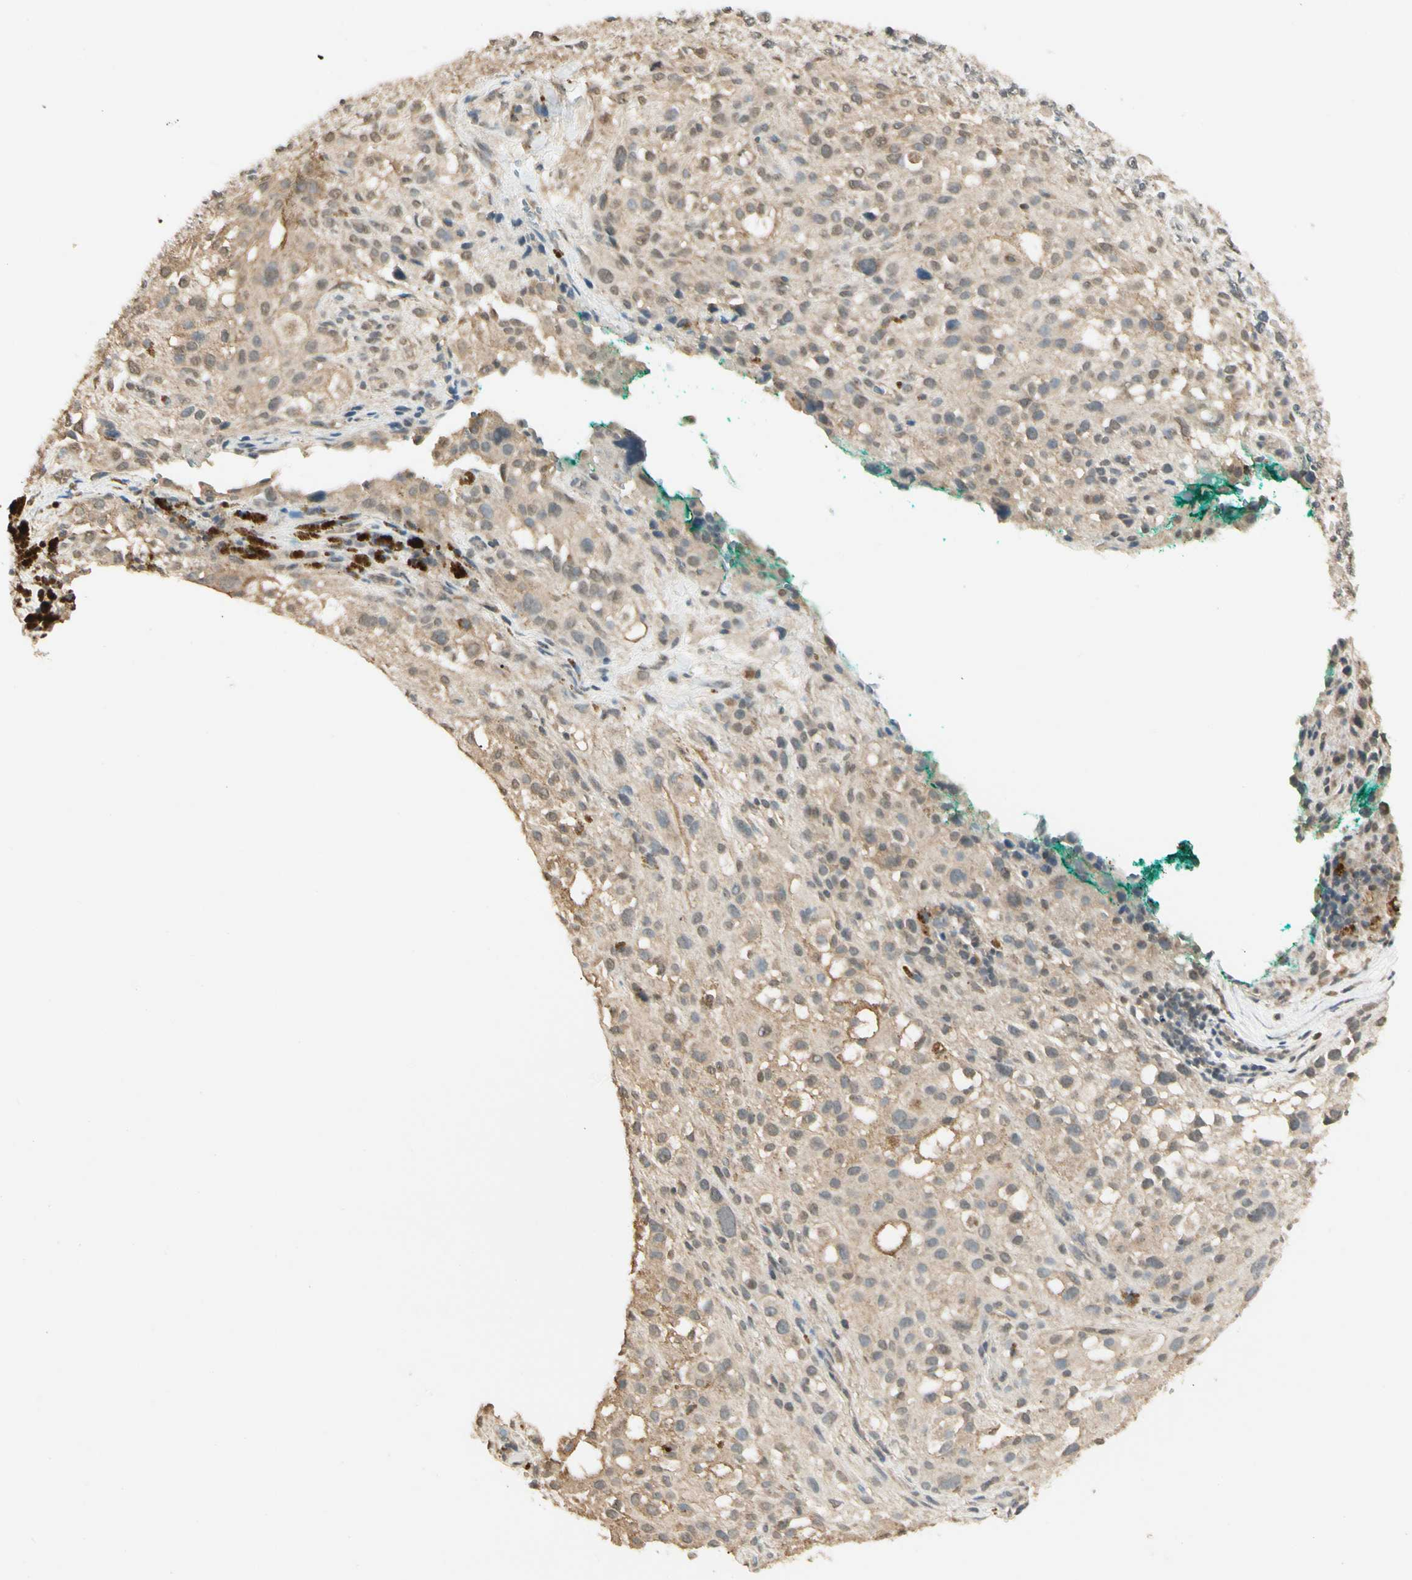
{"staining": {"intensity": "weak", "quantity": ">75%", "location": "cytoplasmic/membranous"}, "tissue": "melanoma", "cell_type": "Tumor cells", "image_type": "cancer", "snomed": [{"axis": "morphology", "description": "Necrosis, NOS"}, {"axis": "morphology", "description": "Malignant melanoma, NOS"}, {"axis": "topography", "description": "Skin"}], "caption": "Weak cytoplasmic/membranous positivity is present in approximately >75% of tumor cells in malignant melanoma. (IHC, brightfield microscopy, high magnification).", "gene": "SGCA", "patient": {"sex": "female", "age": 87}}